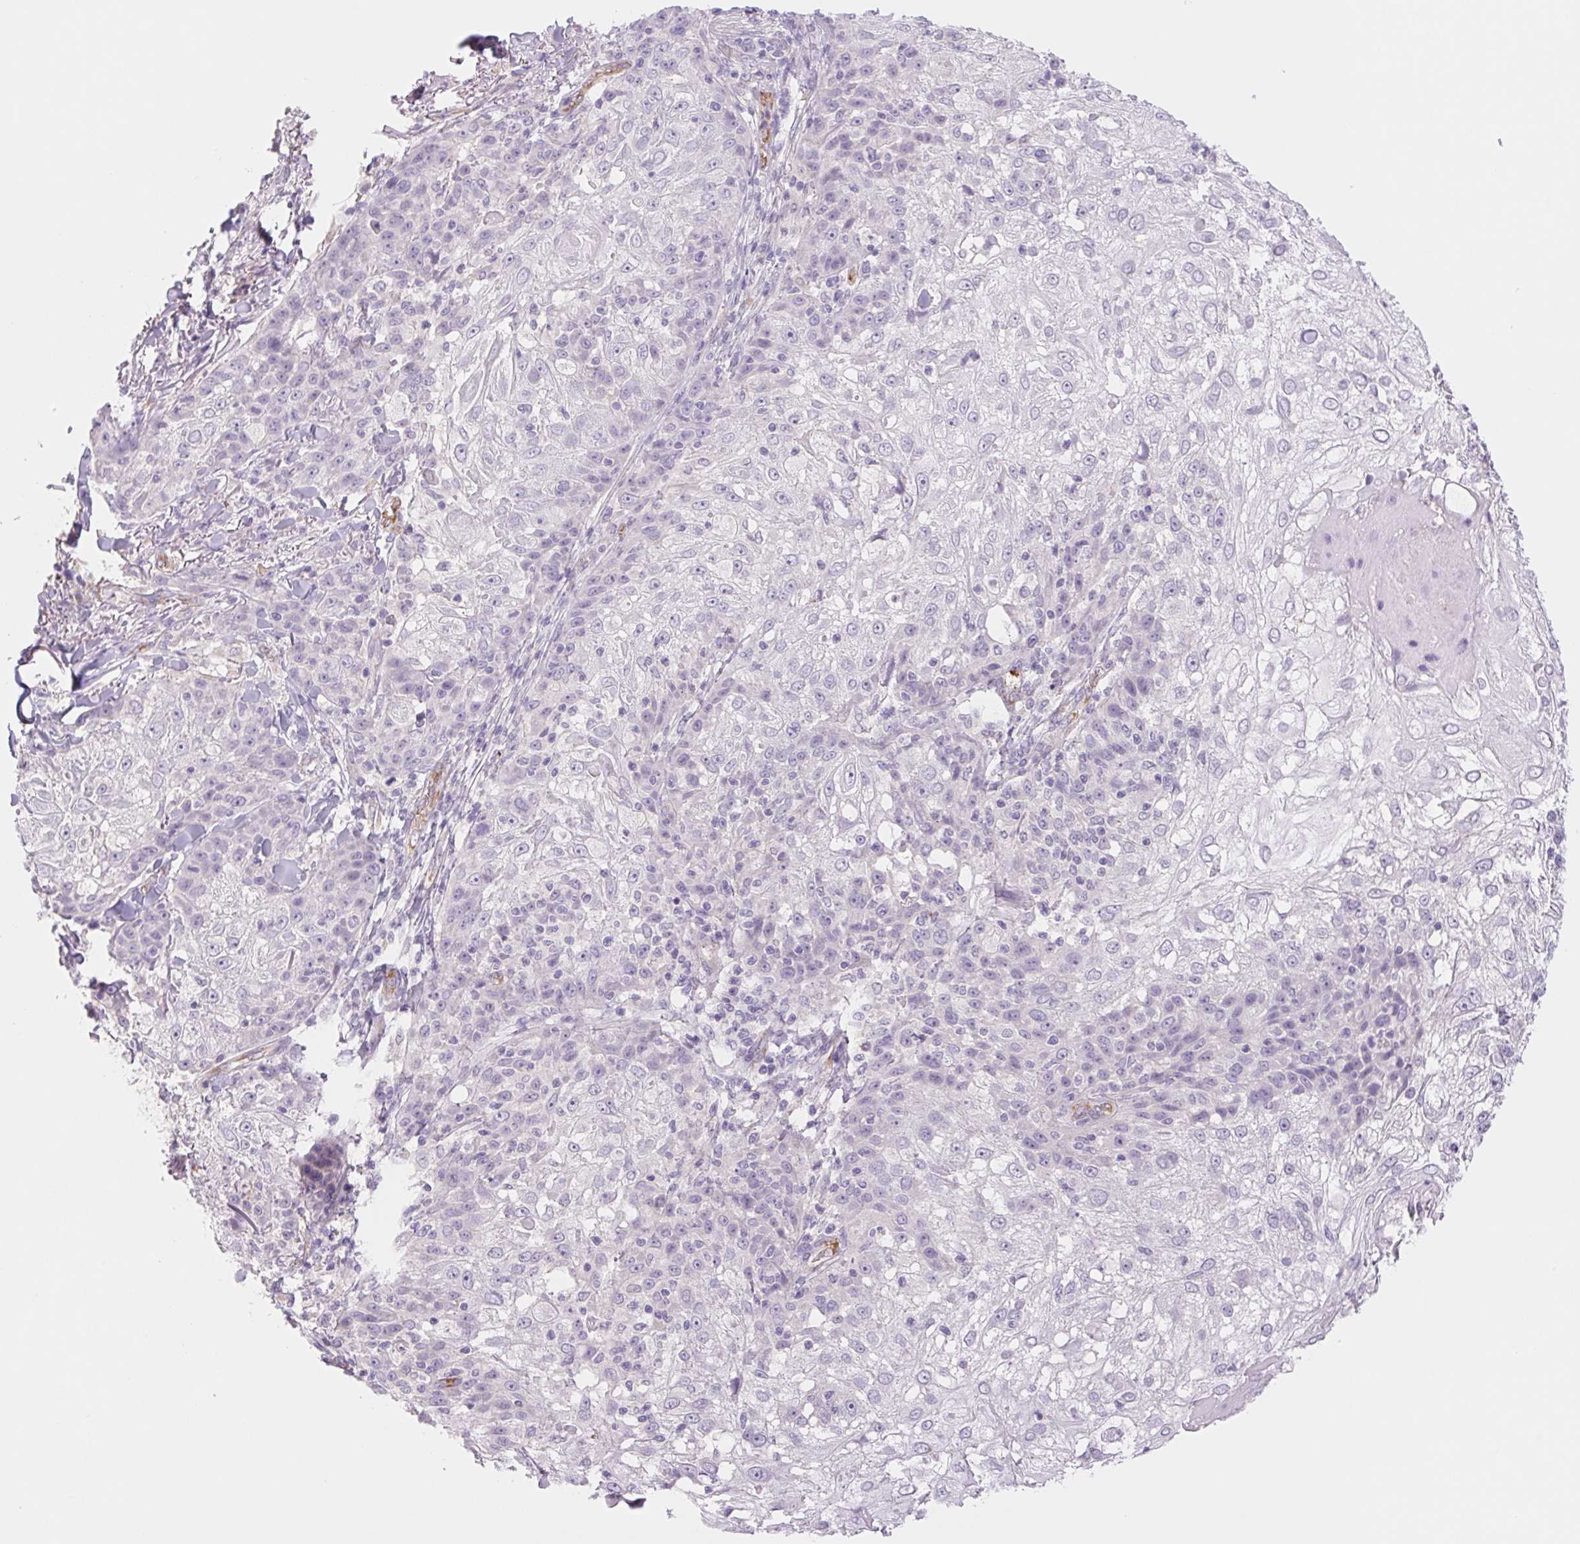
{"staining": {"intensity": "negative", "quantity": "none", "location": "none"}, "tissue": "skin cancer", "cell_type": "Tumor cells", "image_type": "cancer", "snomed": [{"axis": "morphology", "description": "Normal tissue, NOS"}, {"axis": "morphology", "description": "Squamous cell carcinoma, NOS"}, {"axis": "topography", "description": "Skin"}], "caption": "Immunohistochemistry of human skin squamous cell carcinoma reveals no staining in tumor cells.", "gene": "IGFL3", "patient": {"sex": "female", "age": 83}}